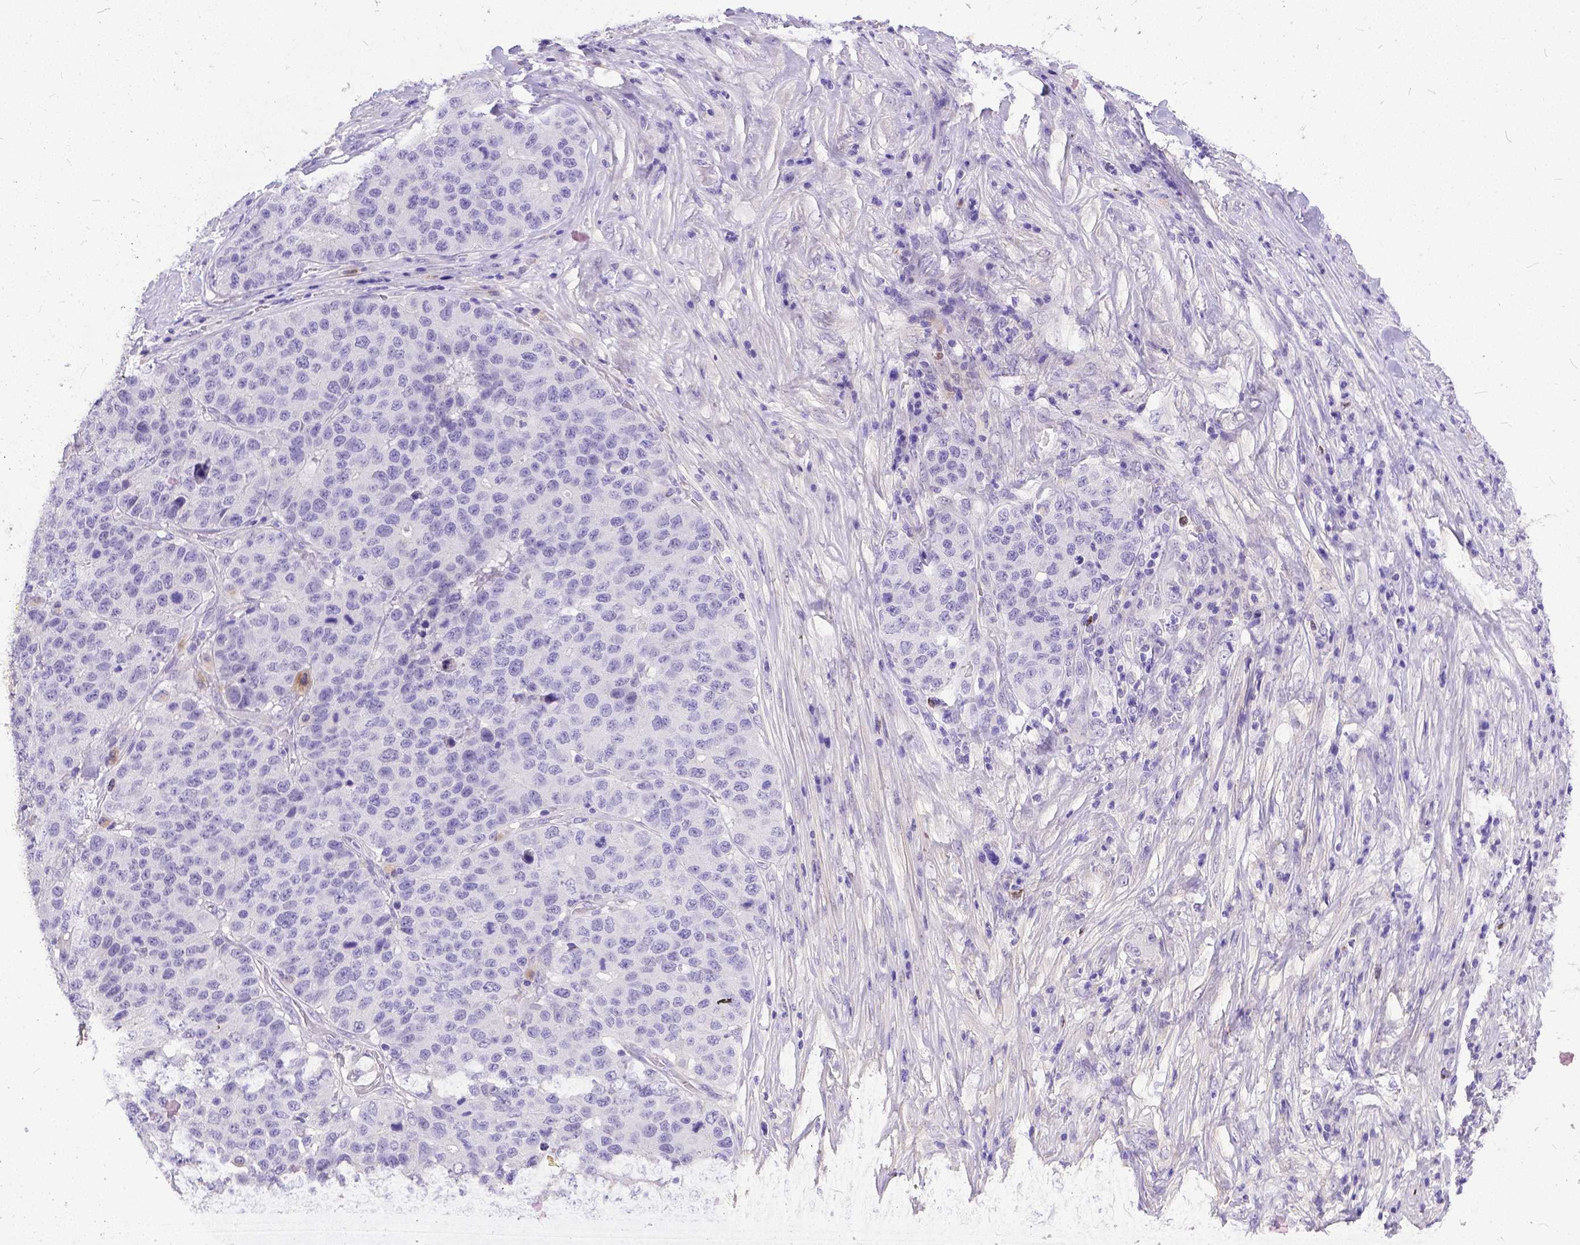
{"staining": {"intensity": "negative", "quantity": "none", "location": "none"}, "tissue": "stomach cancer", "cell_type": "Tumor cells", "image_type": "cancer", "snomed": [{"axis": "morphology", "description": "Adenocarcinoma, NOS"}, {"axis": "topography", "description": "Stomach"}], "caption": "Photomicrograph shows no protein positivity in tumor cells of adenocarcinoma (stomach) tissue.", "gene": "DLEC1", "patient": {"sex": "male", "age": 71}}